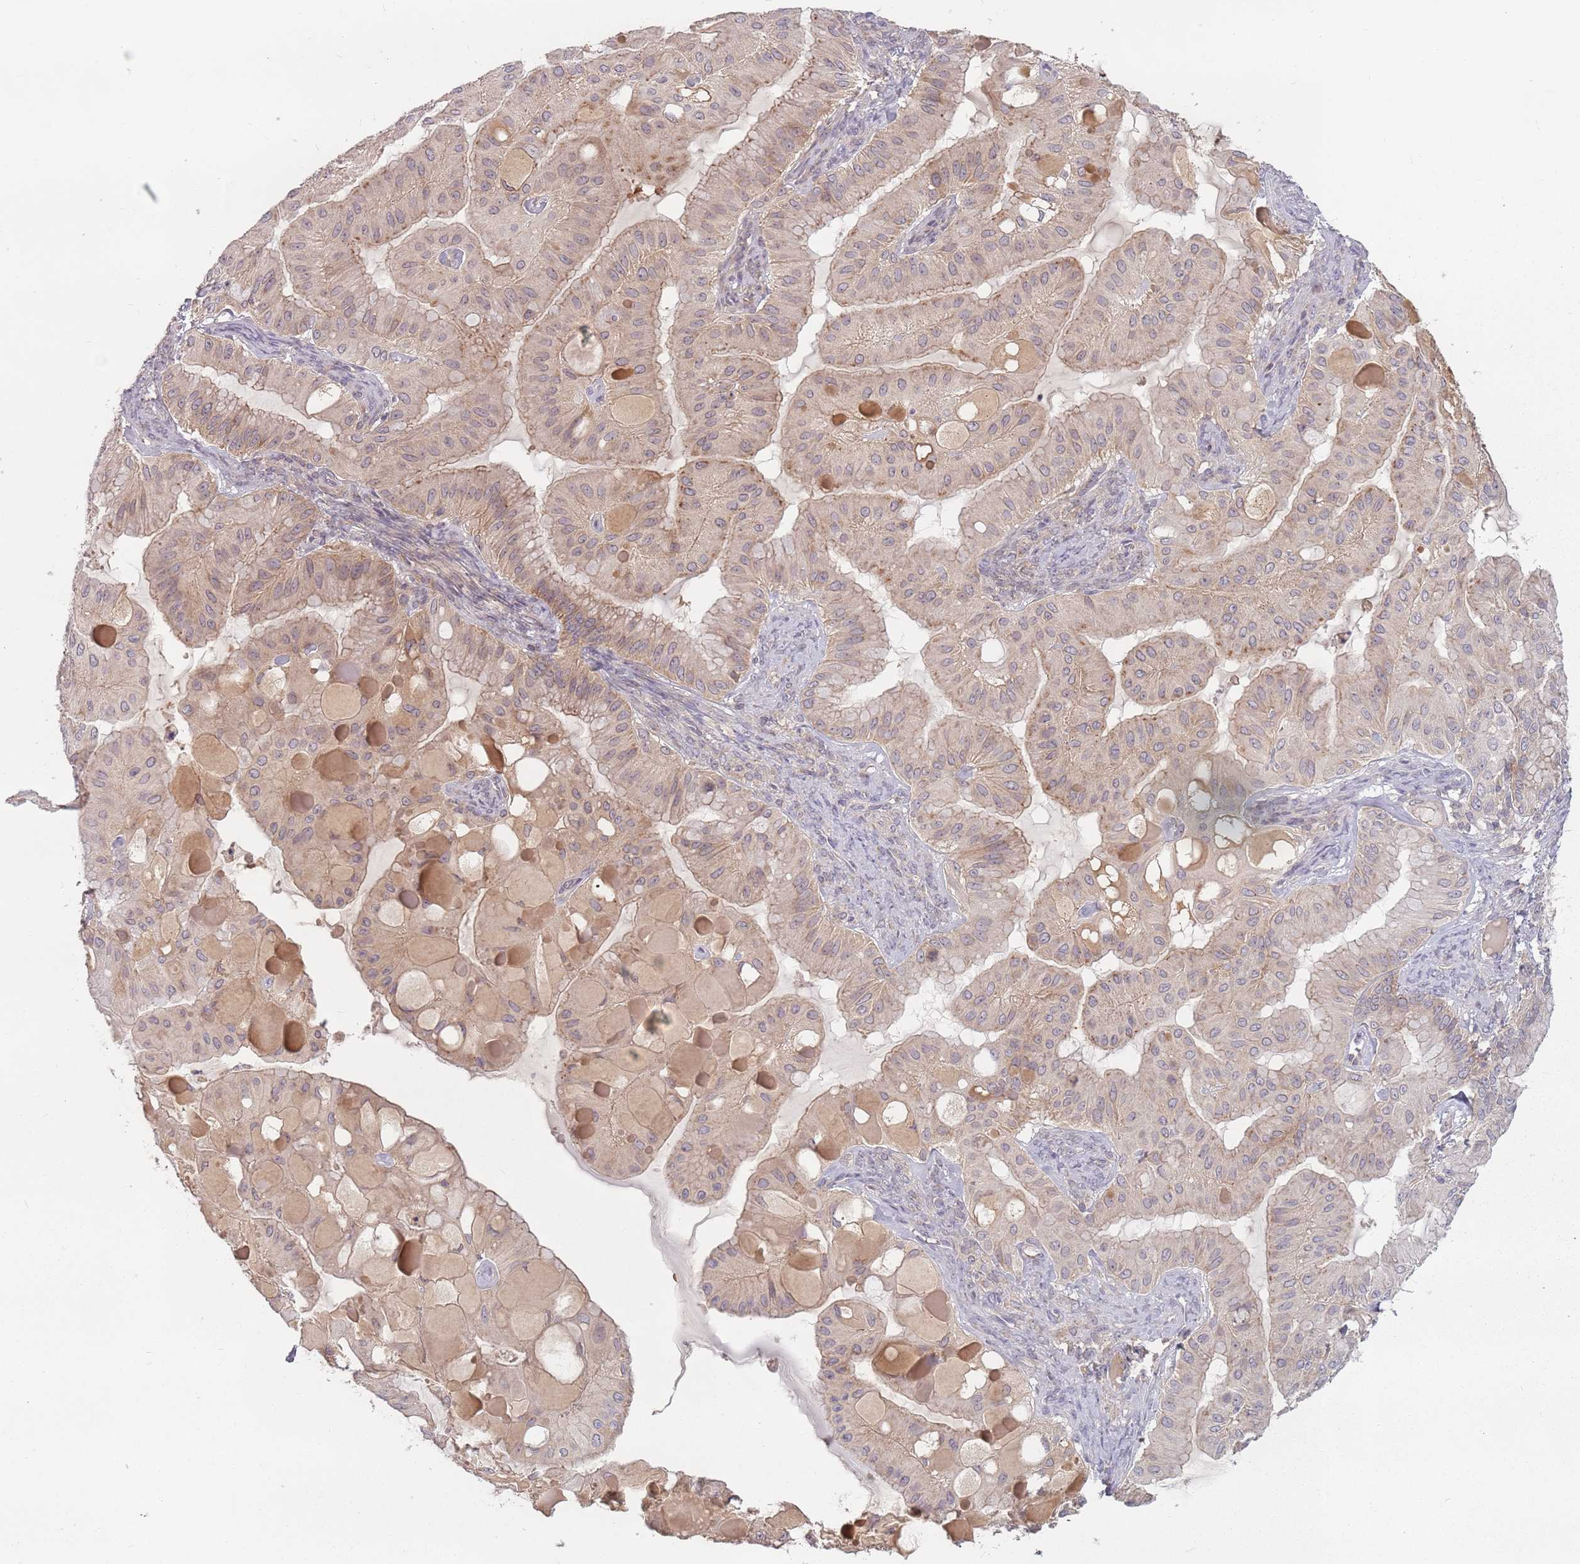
{"staining": {"intensity": "weak", "quantity": "25%-75%", "location": "cytoplasmic/membranous"}, "tissue": "ovarian cancer", "cell_type": "Tumor cells", "image_type": "cancer", "snomed": [{"axis": "morphology", "description": "Cystadenocarcinoma, mucinous, NOS"}, {"axis": "topography", "description": "Ovary"}], "caption": "Human mucinous cystadenocarcinoma (ovarian) stained for a protein (brown) demonstrates weak cytoplasmic/membranous positive staining in about 25%-75% of tumor cells.", "gene": "ASB13", "patient": {"sex": "female", "age": 61}}